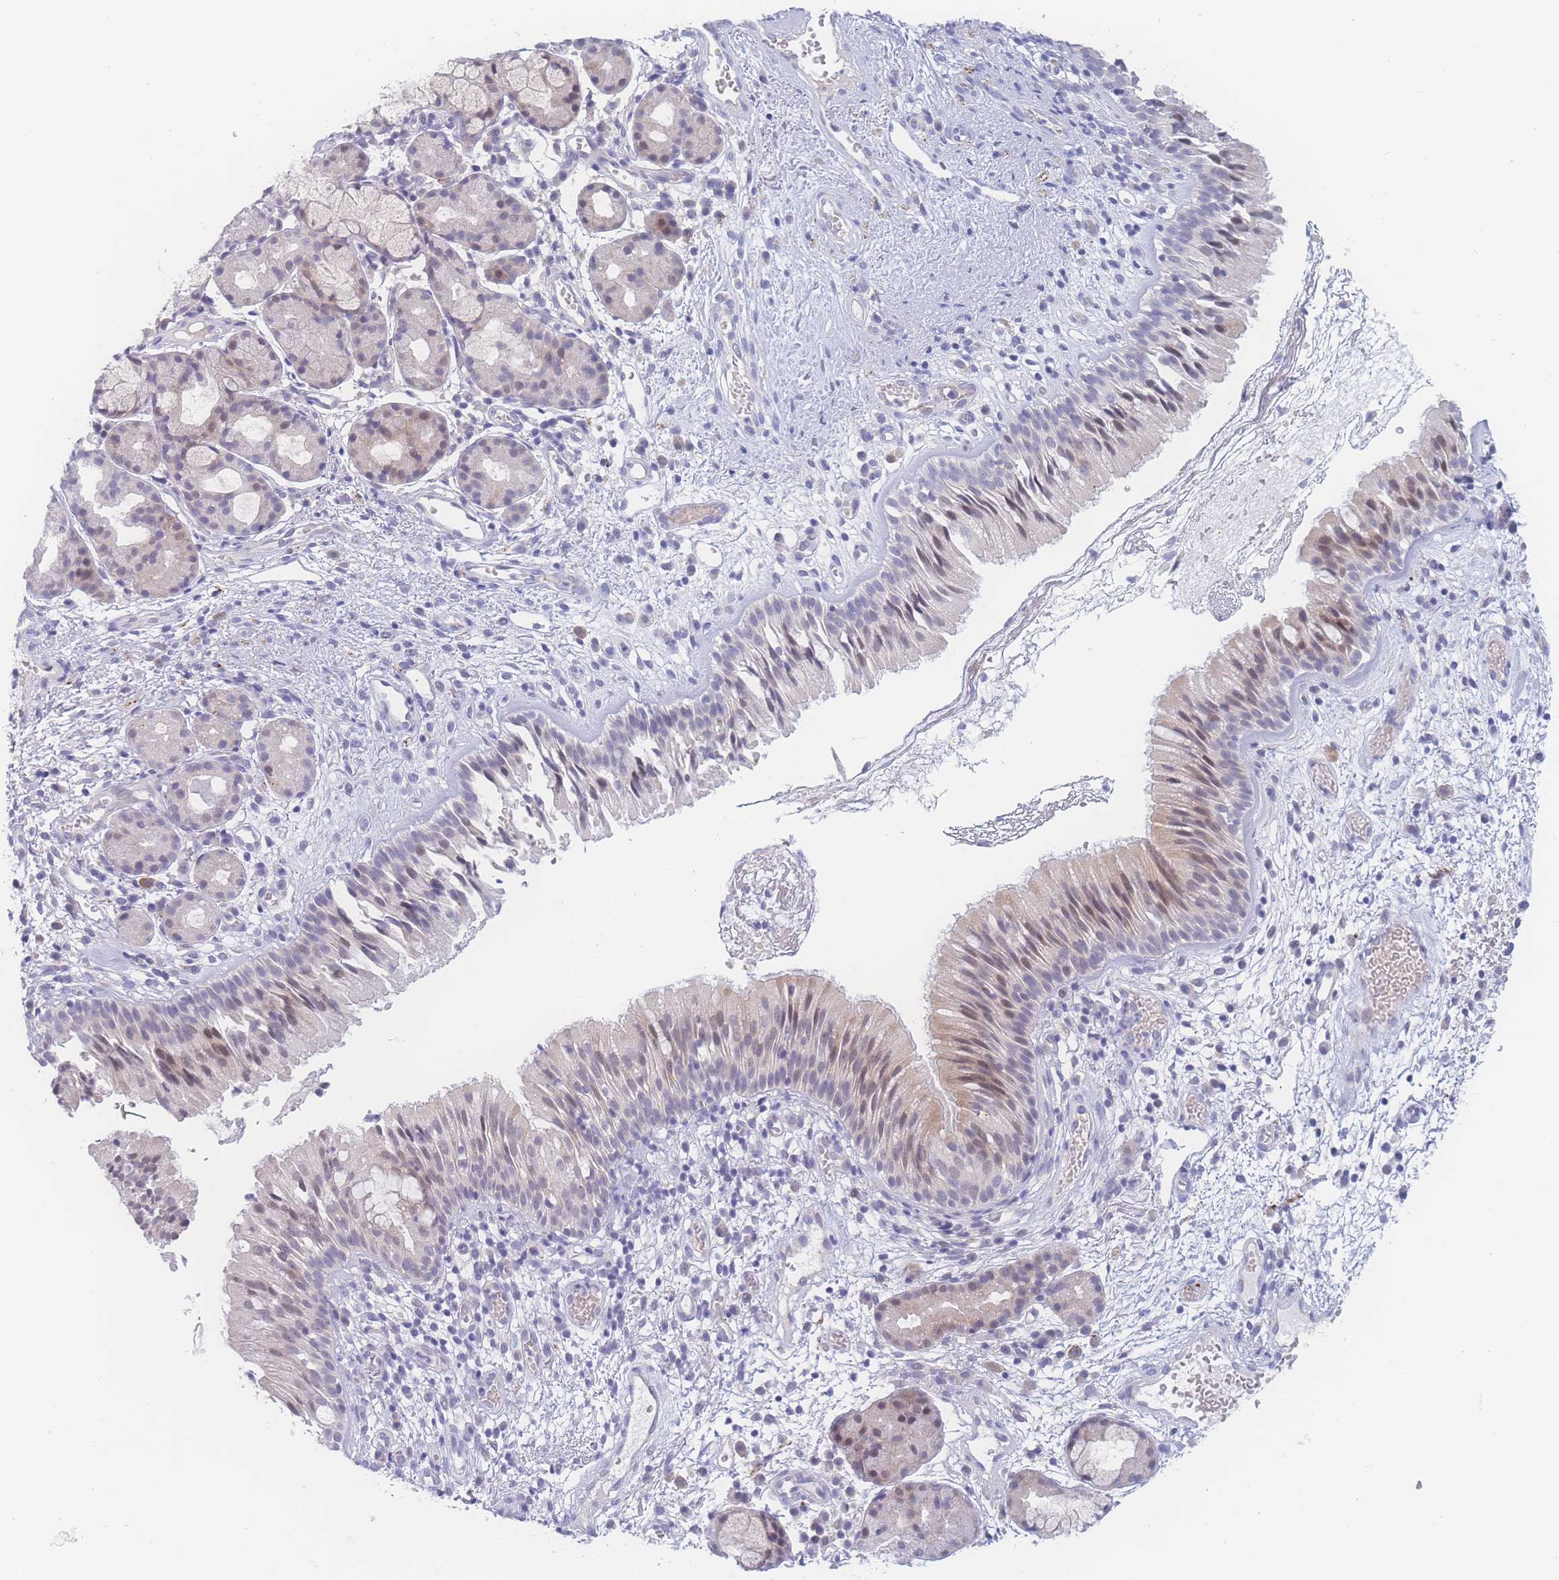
{"staining": {"intensity": "moderate", "quantity": "<25%", "location": "nuclear"}, "tissue": "nasopharynx", "cell_type": "Respiratory epithelial cells", "image_type": "normal", "snomed": [{"axis": "morphology", "description": "Normal tissue, NOS"}, {"axis": "topography", "description": "Nasopharynx"}], "caption": "IHC (DAB (3,3'-diaminobenzidine)) staining of benign nasopharynx demonstrates moderate nuclear protein expression in approximately <25% of respiratory epithelial cells. The protein of interest is stained brown, and the nuclei are stained in blue (DAB (3,3'-diaminobenzidine) IHC with brightfield microscopy, high magnification).", "gene": "PRSS22", "patient": {"sex": "male", "age": 65}}